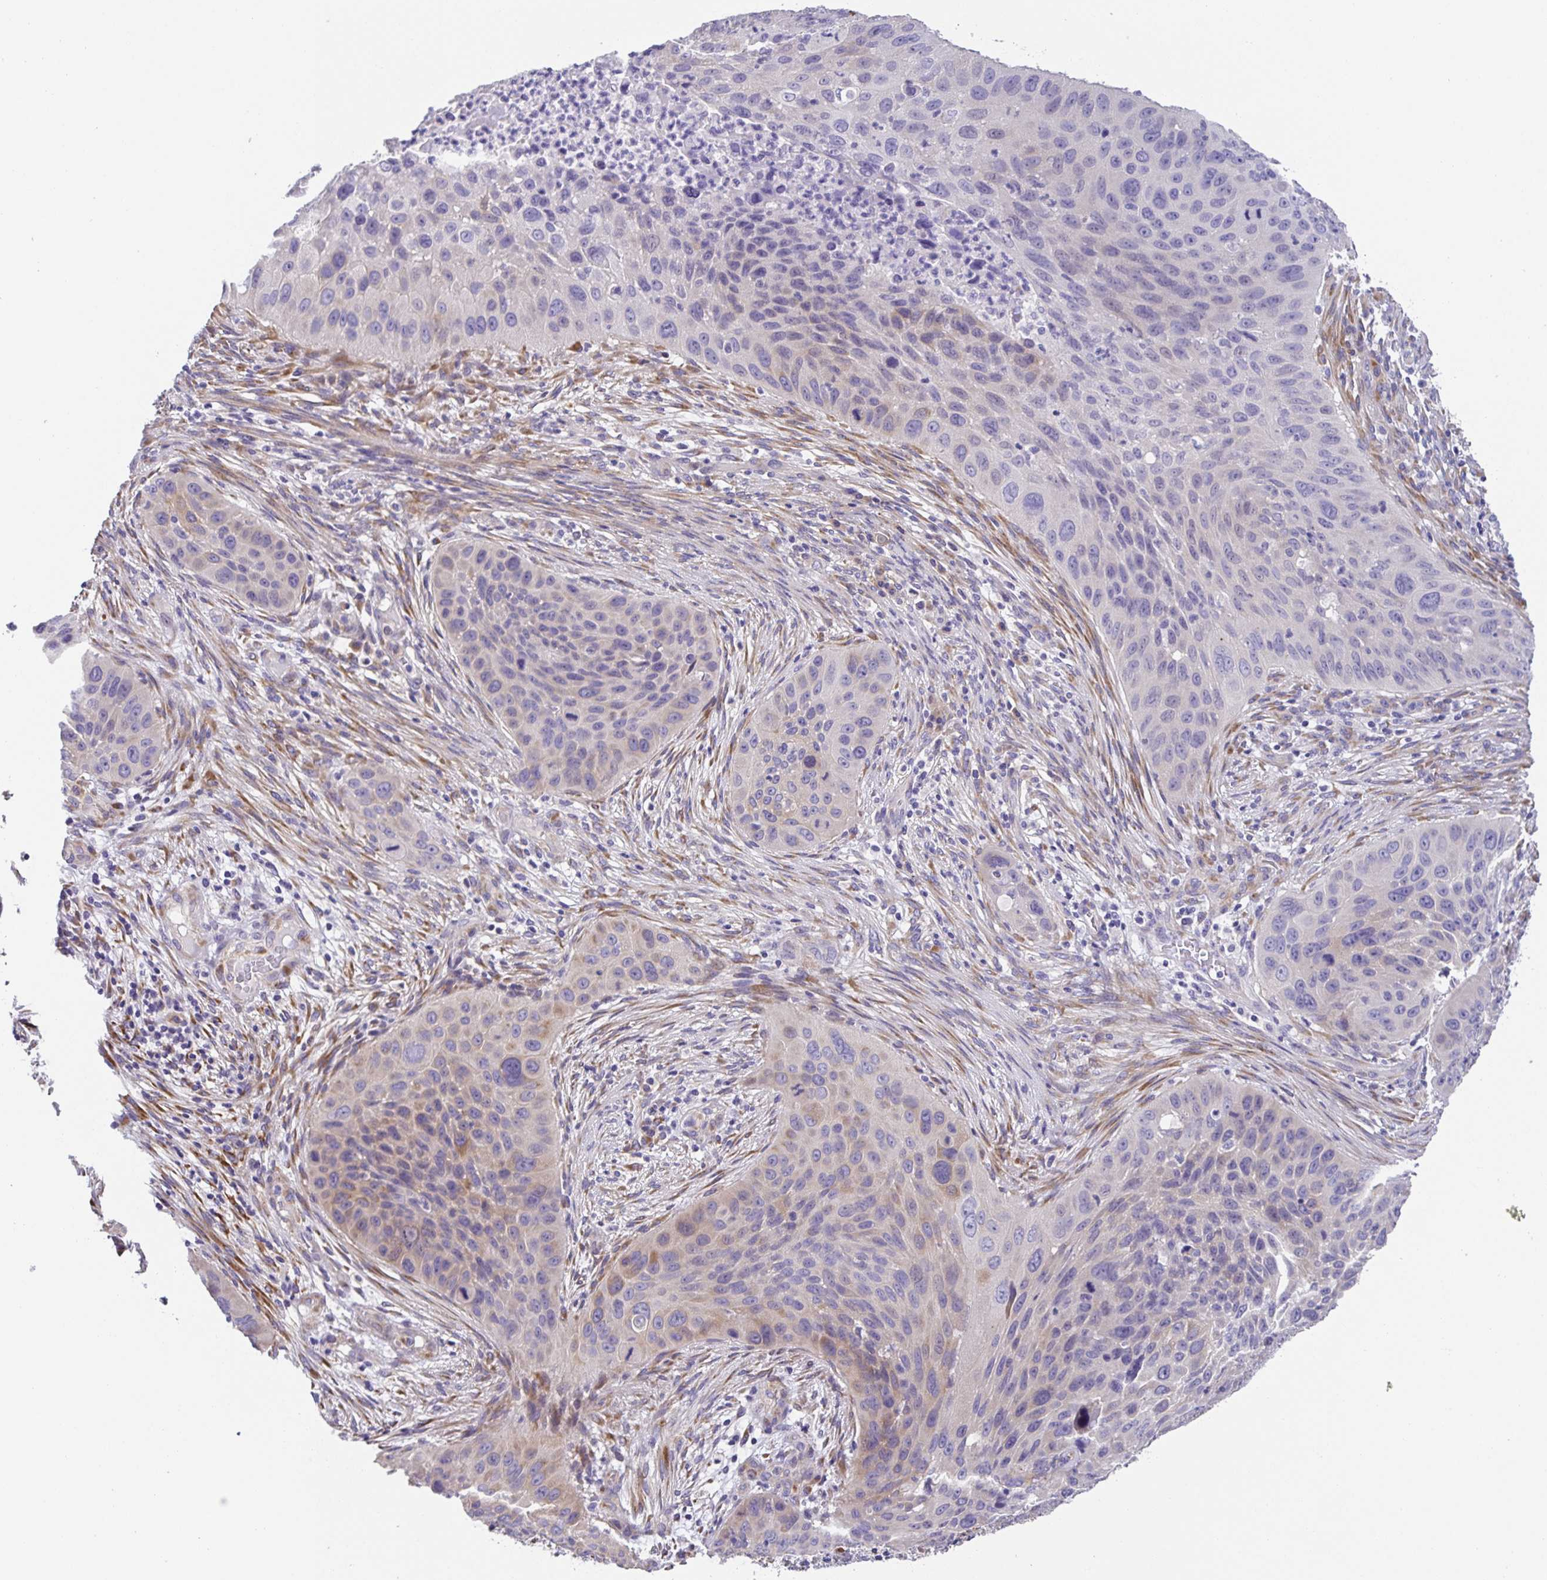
{"staining": {"intensity": "moderate", "quantity": "<25%", "location": "cytoplasmic/membranous"}, "tissue": "lung cancer", "cell_type": "Tumor cells", "image_type": "cancer", "snomed": [{"axis": "morphology", "description": "Squamous cell carcinoma, NOS"}, {"axis": "topography", "description": "Lung"}], "caption": "About <25% of tumor cells in human squamous cell carcinoma (lung) demonstrate moderate cytoplasmic/membranous protein positivity as visualized by brown immunohistochemical staining.", "gene": "PRR36", "patient": {"sex": "male", "age": 63}}